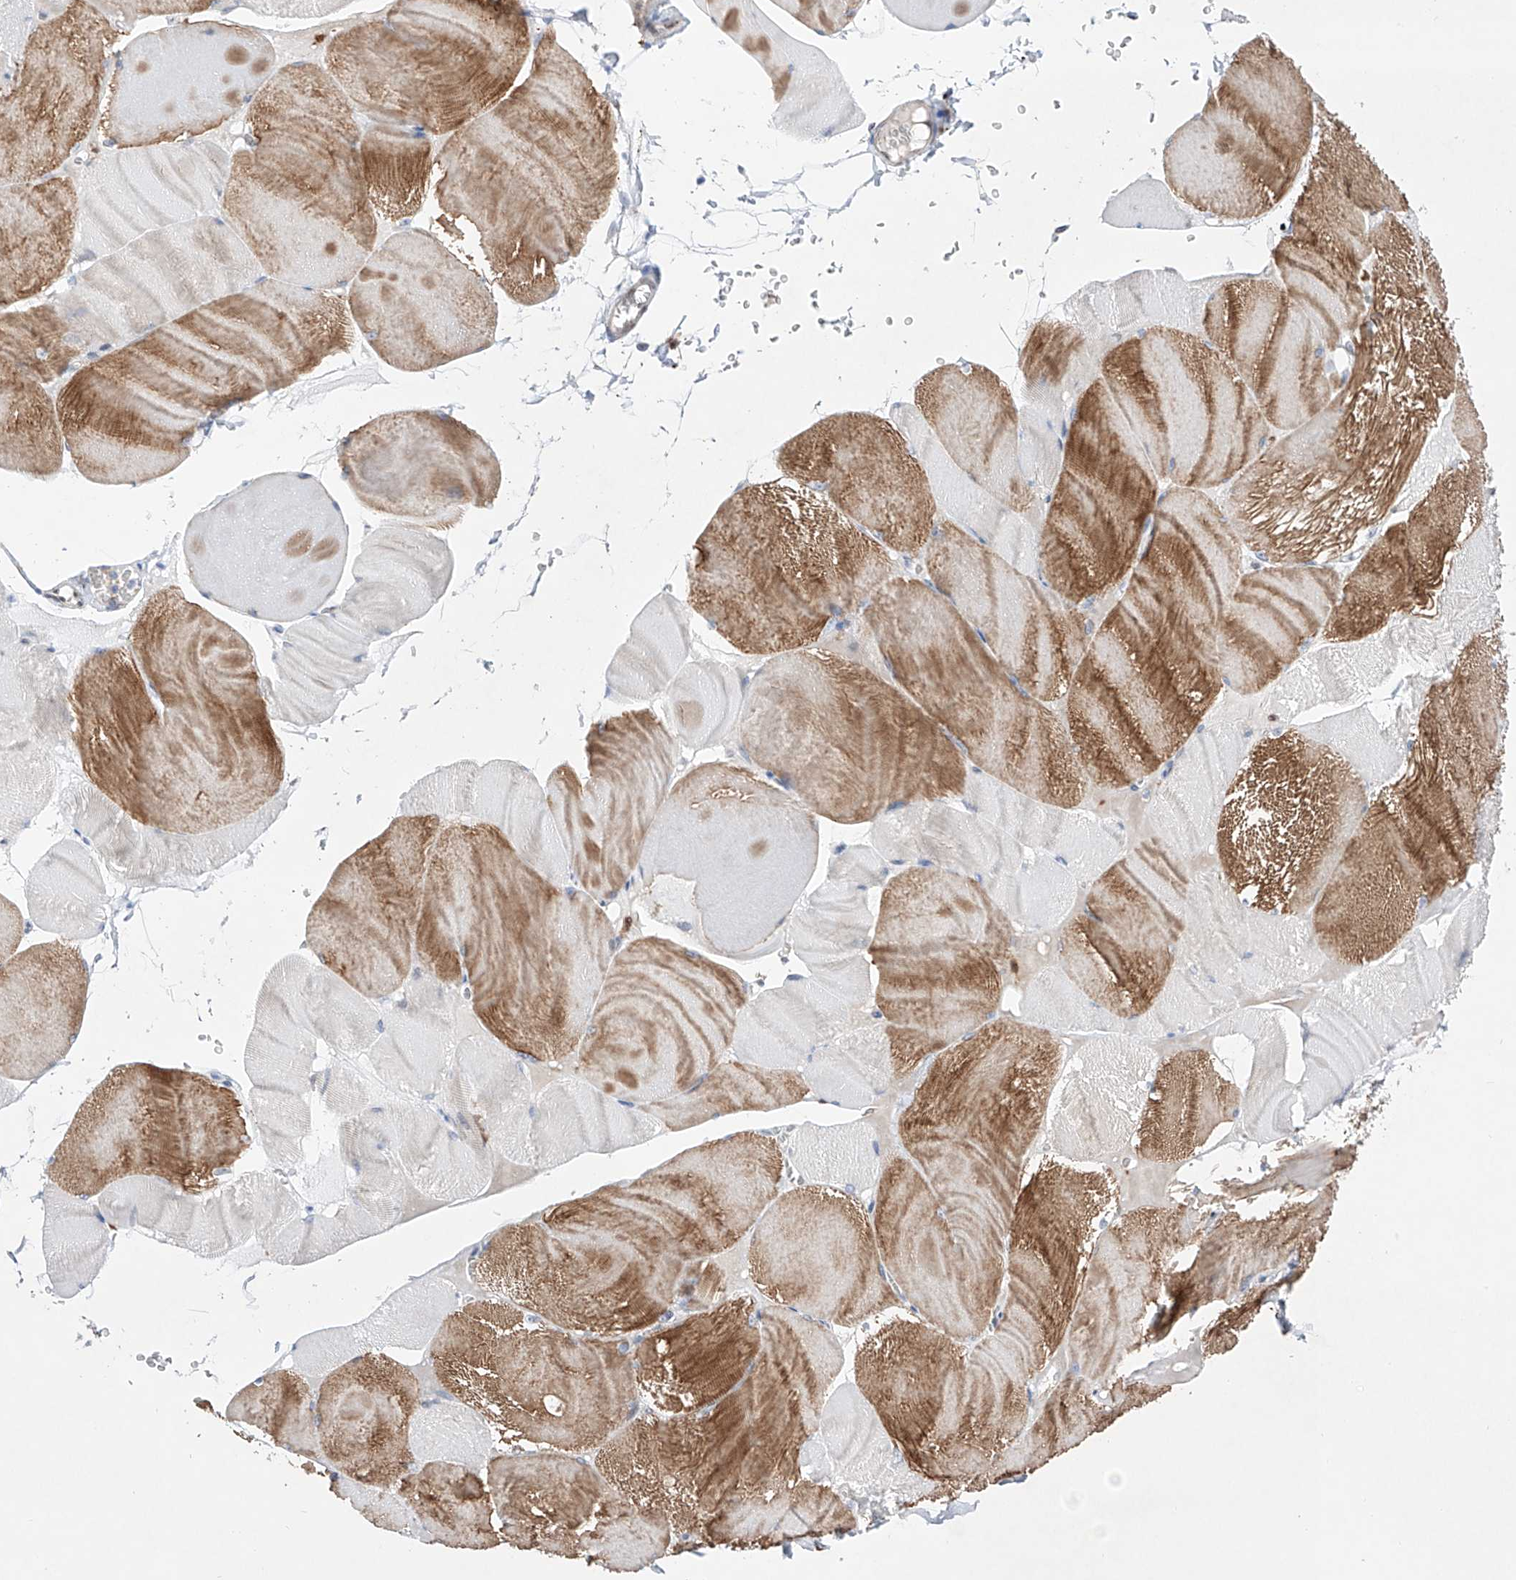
{"staining": {"intensity": "moderate", "quantity": "25%-75%", "location": "cytoplasmic/membranous"}, "tissue": "skeletal muscle", "cell_type": "Myocytes", "image_type": "normal", "snomed": [{"axis": "morphology", "description": "Normal tissue, NOS"}, {"axis": "morphology", "description": "Basal cell carcinoma"}, {"axis": "topography", "description": "Skeletal muscle"}], "caption": "This micrograph exhibits immunohistochemistry staining of normal skeletal muscle, with medium moderate cytoplasmic/membranous expression in about 25%-75% of myocytes.", "gene": "LCLAT1", "patient": {"sex": "female", "age": 64}}